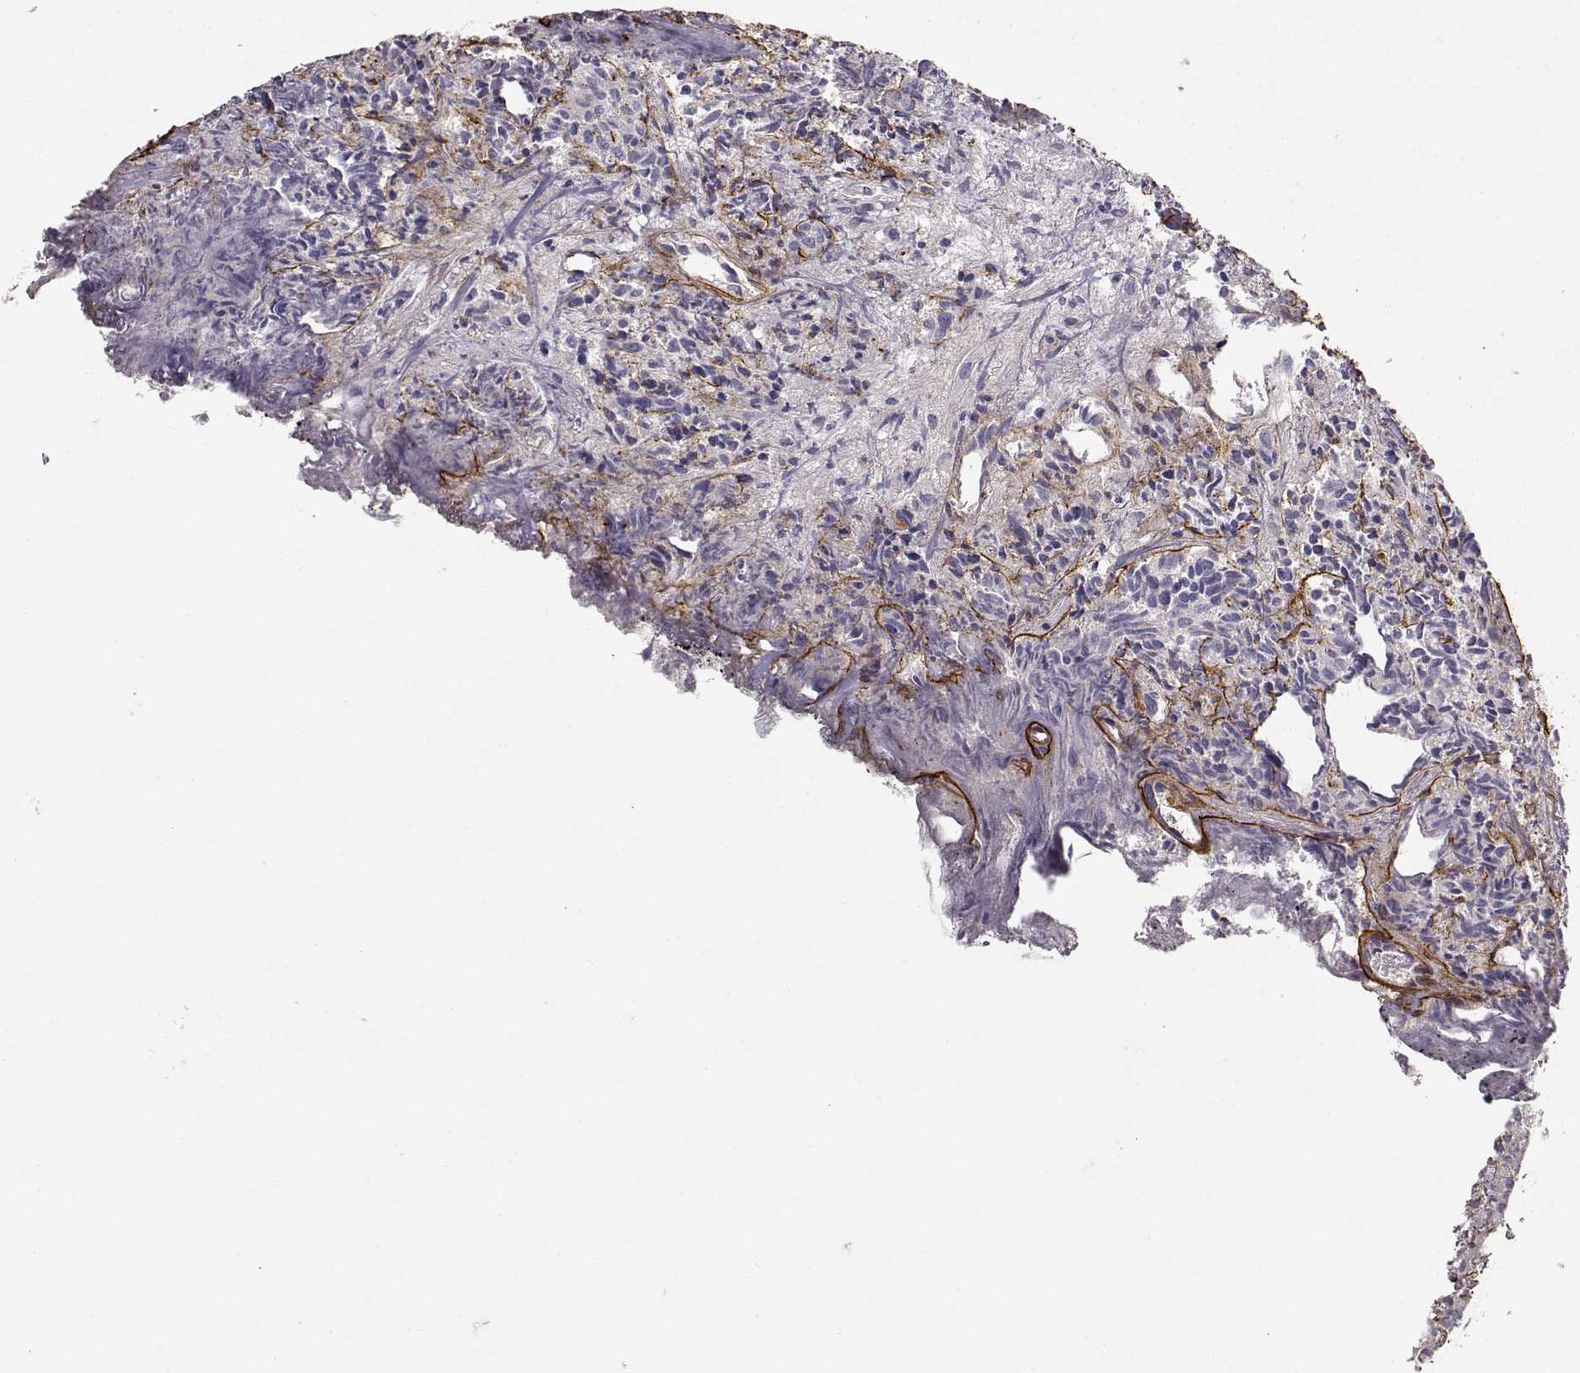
{"staining": {"intensity": "negative", "quantity": "none", "location": "none"}, "tissue": "prostate cancer", "cell_type": "Tumor cells", "image_type": "cancer", "snomed": [{"axis": "morphology", "description": "Adenocarcinoma, High grade"}, {"axis": "topography", "description": "Prostate"}], "caption": "There is no significant expression in tumor cells of prostate cancer (high-grade adenocarcinoma).", "gene": "LAMA5", "patient": {"sex": "male", "age": 58}}